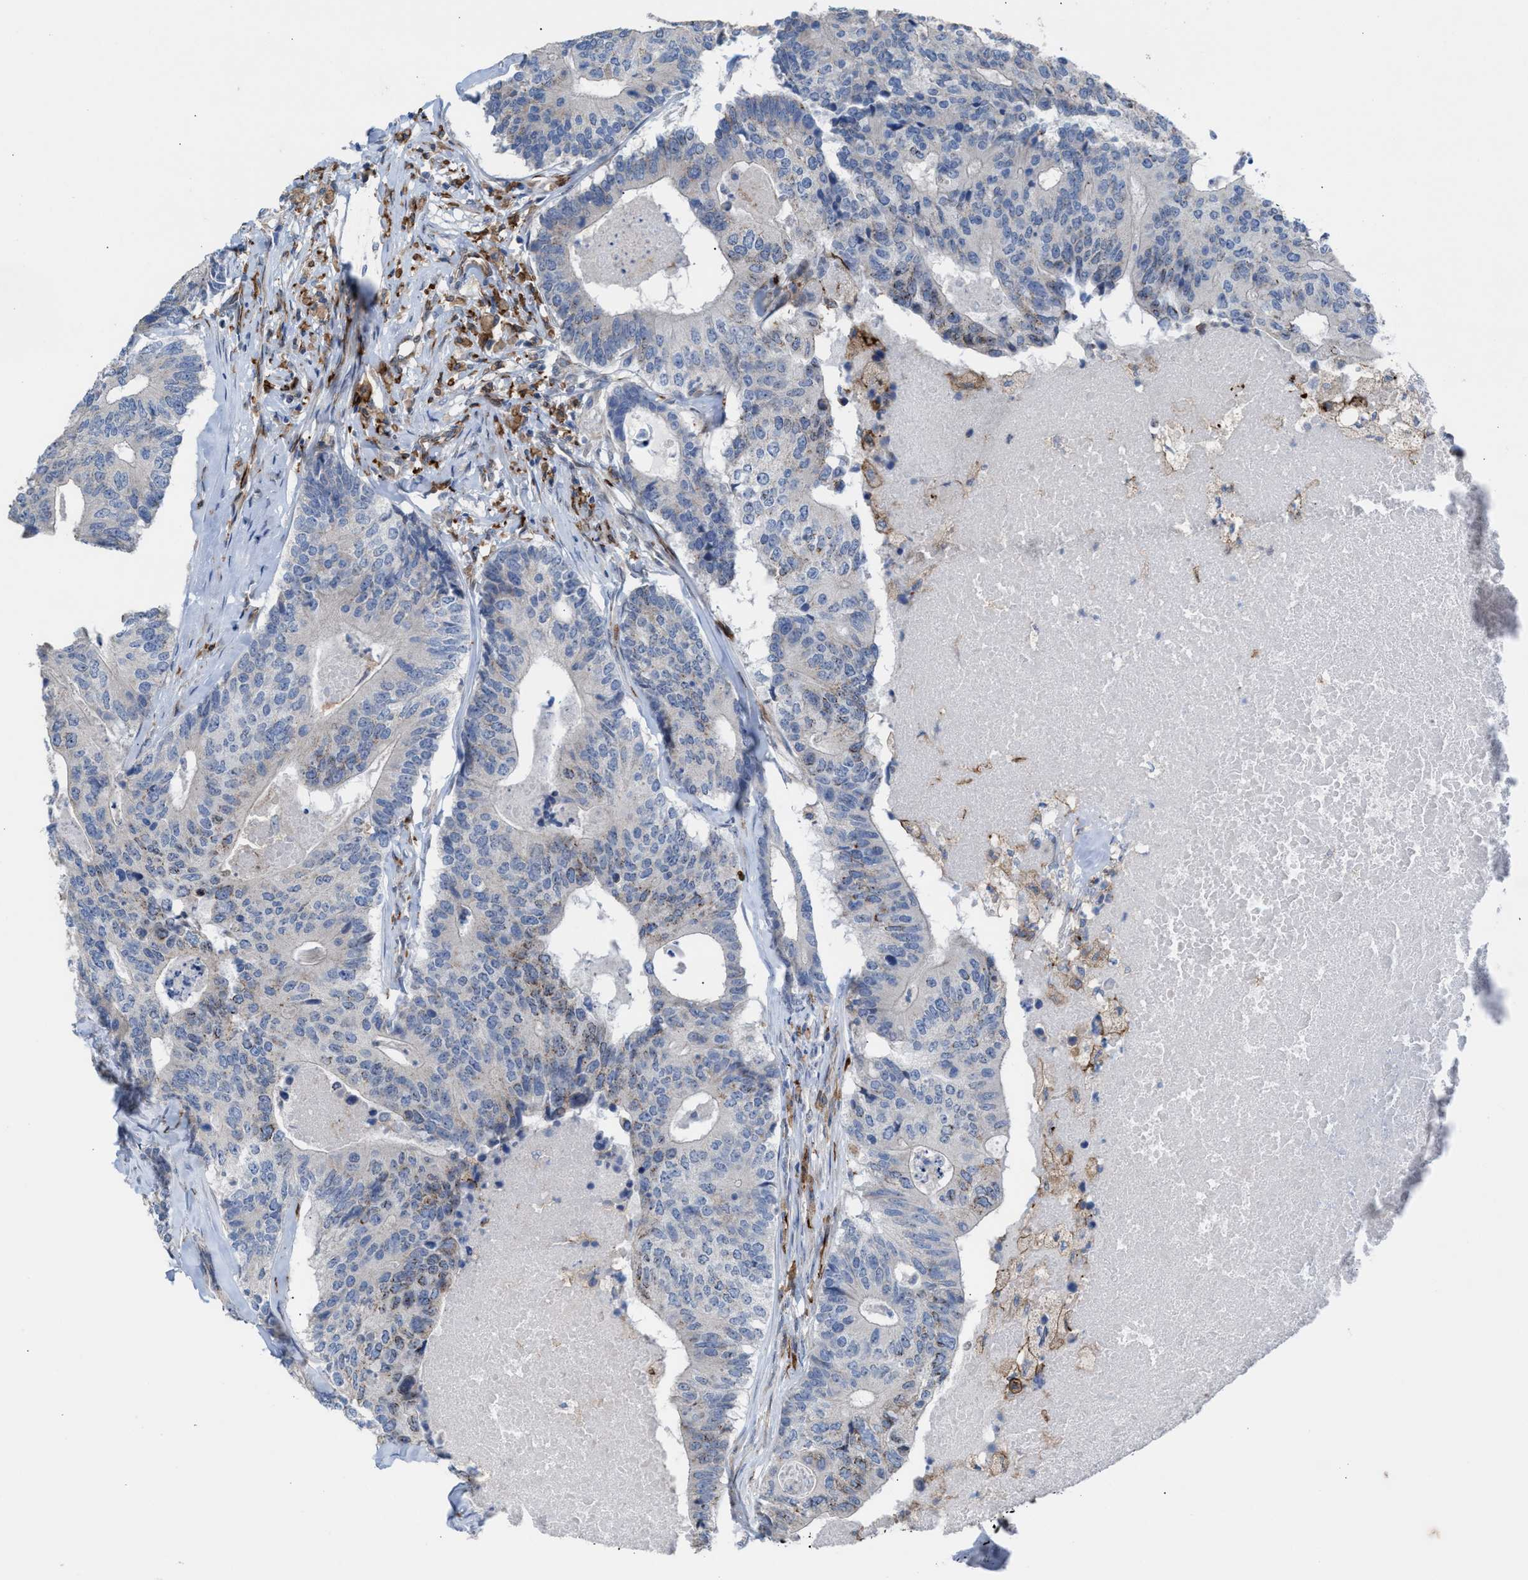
{"staining": {"intensity": "negative", "quantity": "none", "location": "none"}, "tissue": "colorectal cancer", "cell_type": "Tumor cells", "image_type": "cancer", "snomed": [{"axis": "morphology", "description": "Adenocarcinoma, NOS"}, {"axis": "topography", "description": "Colon"}], "caption": "High power microscopy photomicrograph of an immunohistochemistry histopathology image of colorectal cancer, revealing no significant staining in tumor cells. (Stains: DAB immunohistochemistry (IHC) with hematoxylin counter stain, Microscopy: brightfield microscopy at high magnification).", "gene": "SLC47A1", "patient": {"sex": "female", "age": 67}}